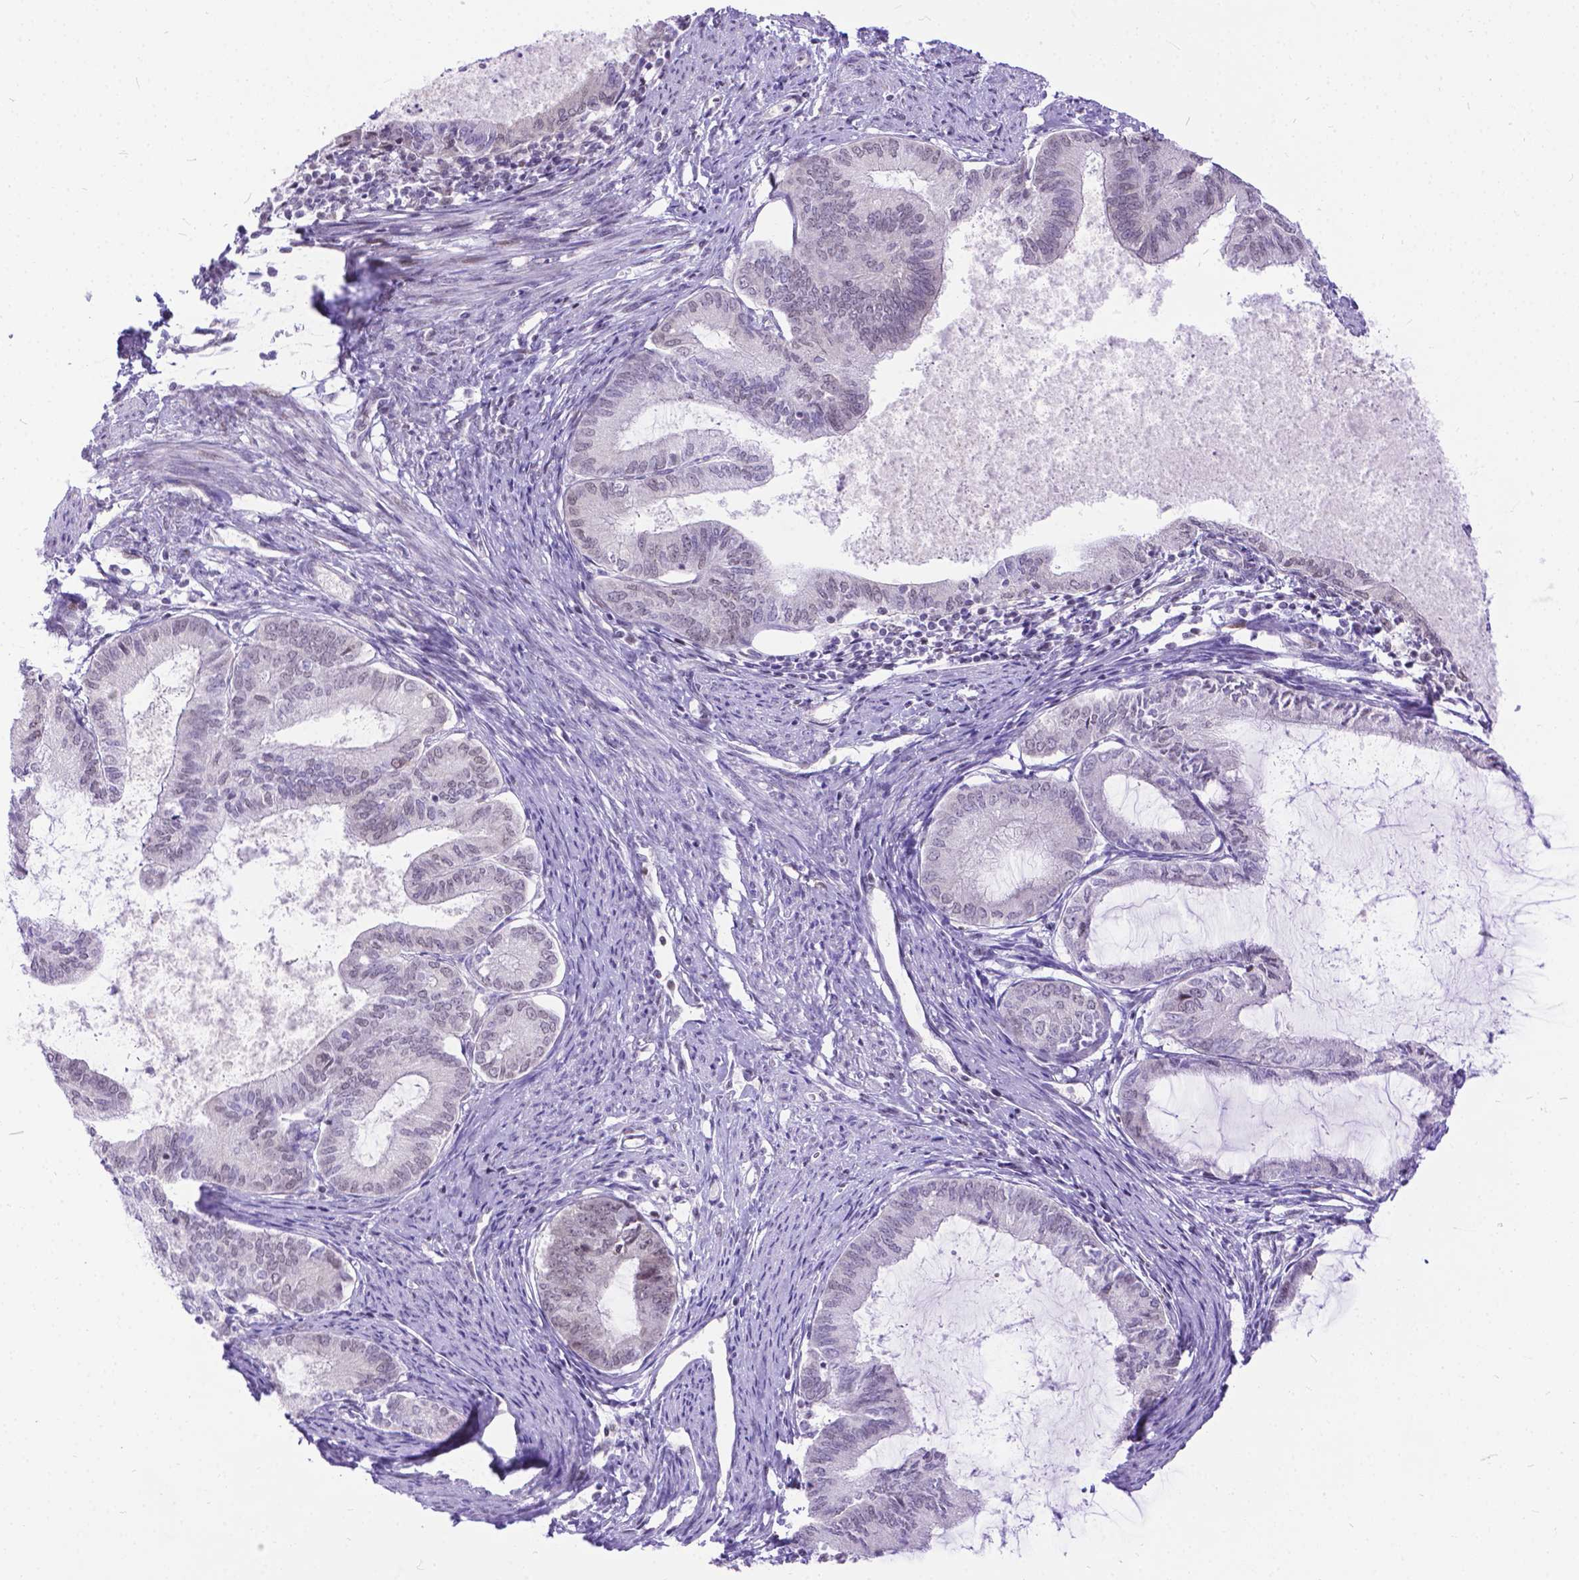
{"staining": {"intensity": "negative", "quantity": "none", "location": "none"}, "tissue": "endometrial cancer", "cell_type": "Tumor cells", "image_type": "cancer", "snomed": [{"axis": "morphology", "description": "Adenocarcinoma, NOS"}, {"axis": "topography", "description": "Endometrium"}], "caption": "Tumor cells show no significant protein staining in adenocarcinoma (endometrial).", "gene": "FAM124B", "patient": {"sex": "female", "age": 86}}